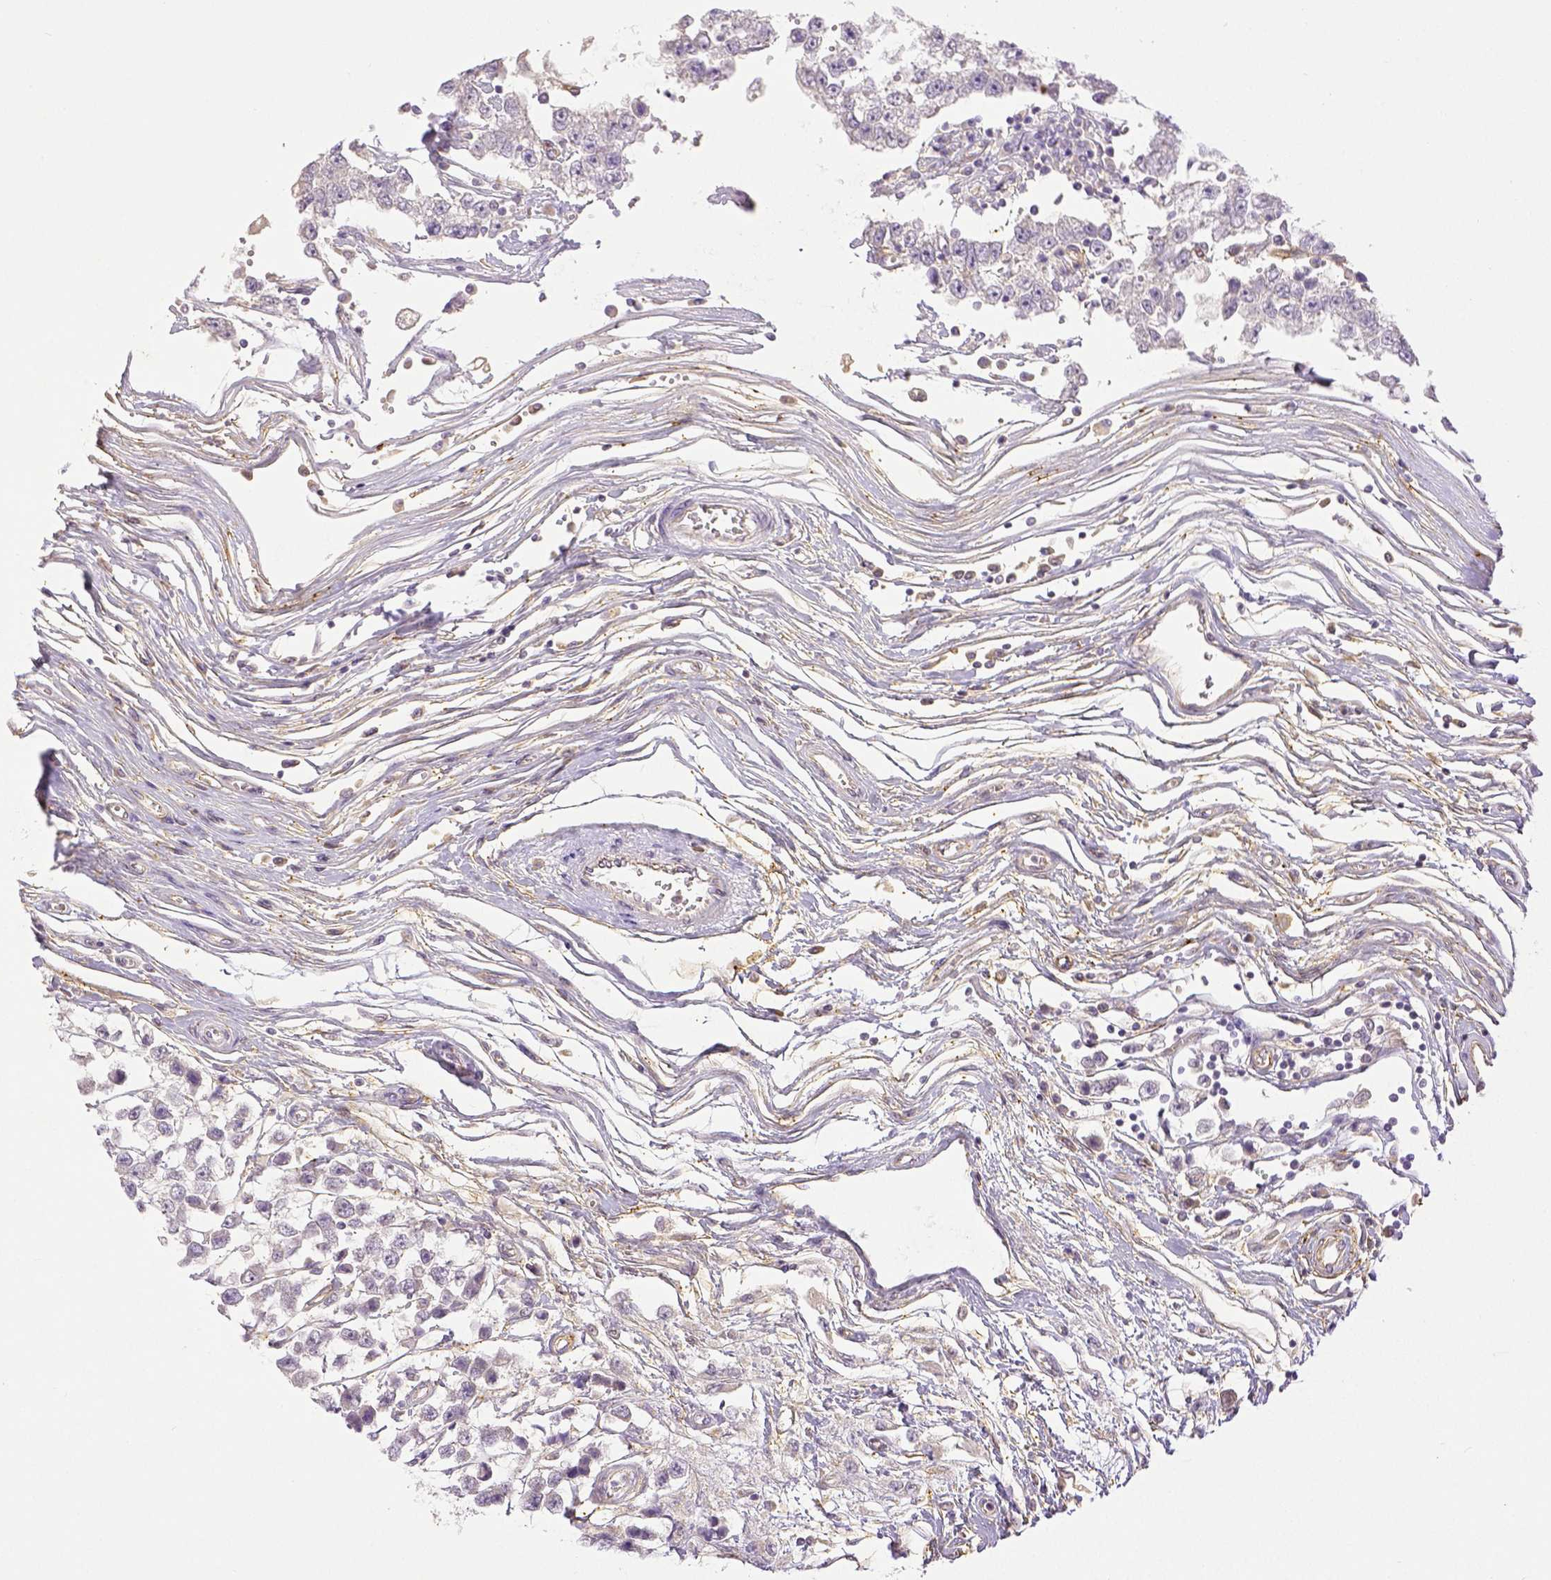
{"staining": {"intensity": "negative", "quantity": "none", "location": "none"}, "tissue": "testis cancer", "cell_type": "Tumor cells", "image_type": "cancer", "snomed": [{"axis": "morphology", "description": "Seminoma, NOS"}, {"axis": "topography", "description": "Testis"}], "caption": "Tumor cells are negative for brown protein staining in testis cancer (seminoma).", "gene": "THY1", "patient": {"sex": "male", "age": 34}}